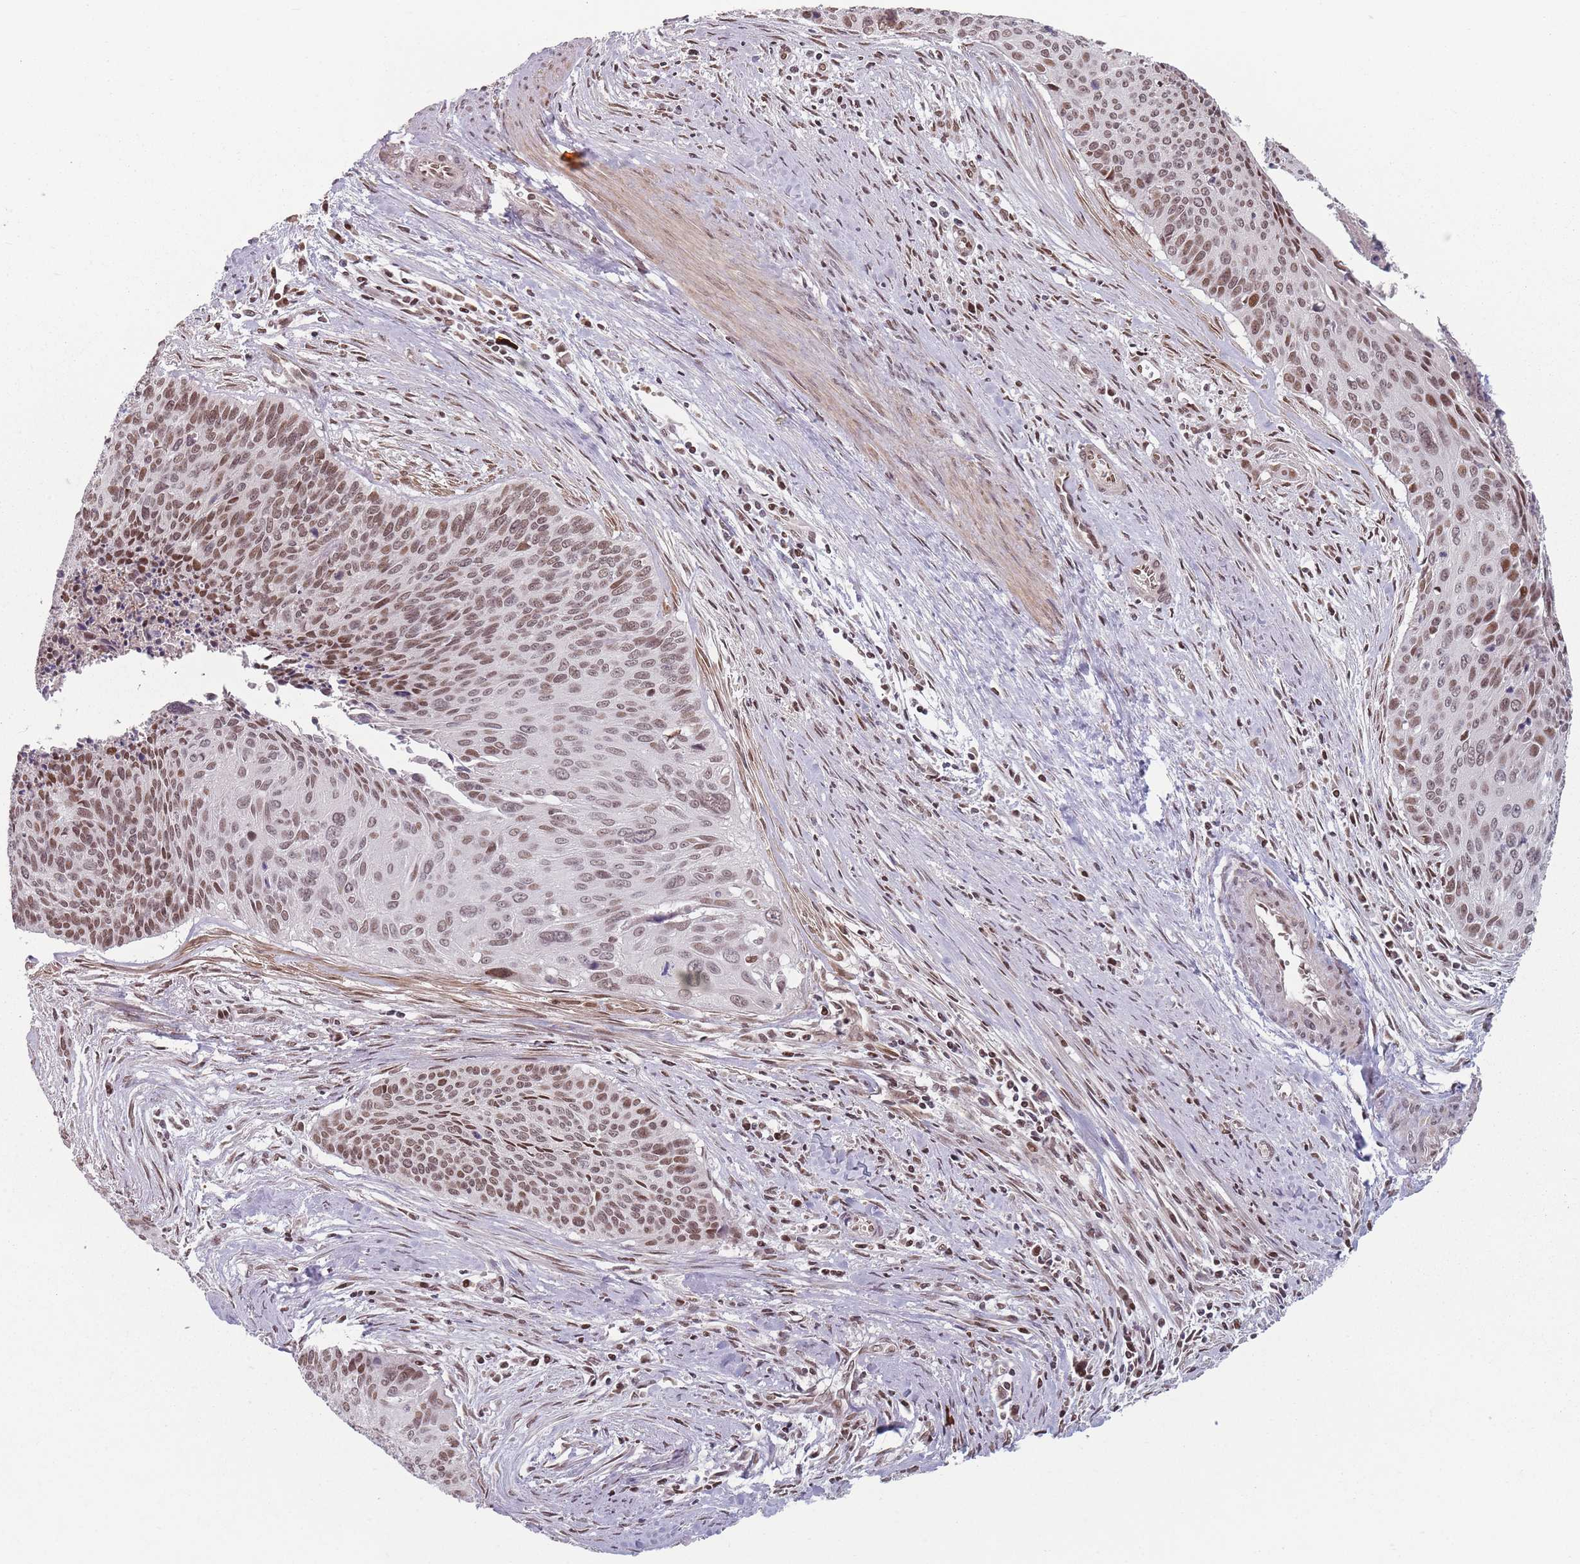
{"staining": {"intensity": "moderate", "quantity": ">75%", "location": "nuclear"}, "tissue": "cervical cancer", "cell_type": "Tumor cells", "image_type": "cancer", "snomed": [{"axis": "morphology", "description": "Squamous cell carcinoma, NOS"}, {"axis": "topography", "description": "Cervix"}], "caption": "High-magnification brightfield microscopy of cervical squamous cell carcinoma stained with DAB (brown) and counterstained with hematoxylin (blue). tumor cells exhibit moderate nuclear positivity is seen in approximately>75% of cells. (brown staining indicates protein expression, while blue staining denotes nuclei).", "gene": "SH3BGRL2", "patient": {"sex": "female", "age": 55}}